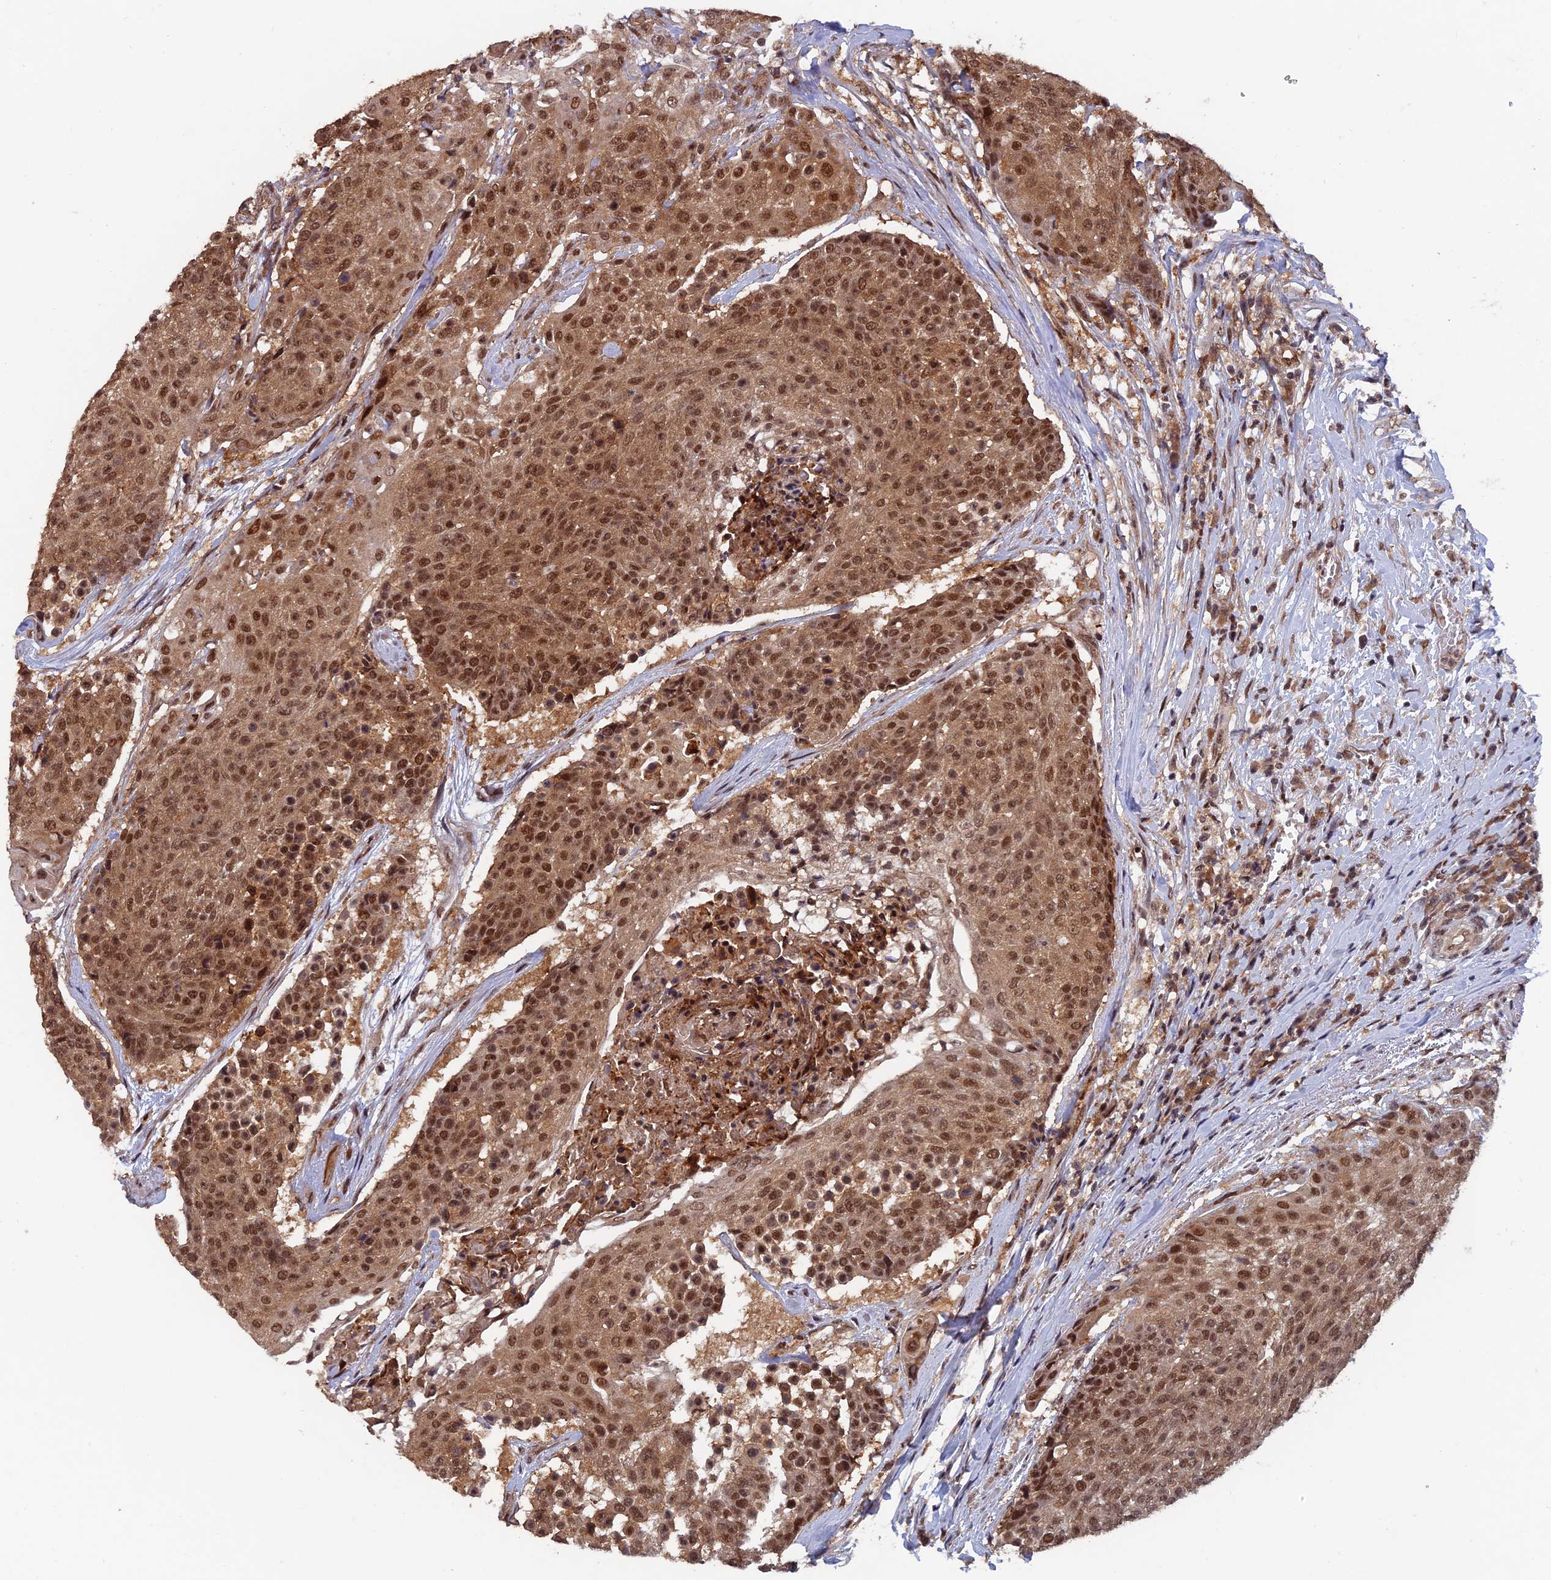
{"staining": {"intensity": "moderate", "quantity": ">75%", "location": "cytoplasmic/membranous,nuclear"}, "tissue": "urothelial cancer", "cell_type": "Tumor cells", "image_type": "cancer", "snomed": [{"axis": "morphology", "description": "Urothelial carcinoma, High grade"}, {"axis": "topography", "description": "Urinary bladder"}], "caption": "Immunohistochemistry (IHC) of human urothelial cancer reveals medium levels of moderate cytoplasmic/membranous and nuclear expression in about >75% of tumor cells.", "gene": "FAM53C", "patient": {"sex": "female", "age": 63}}